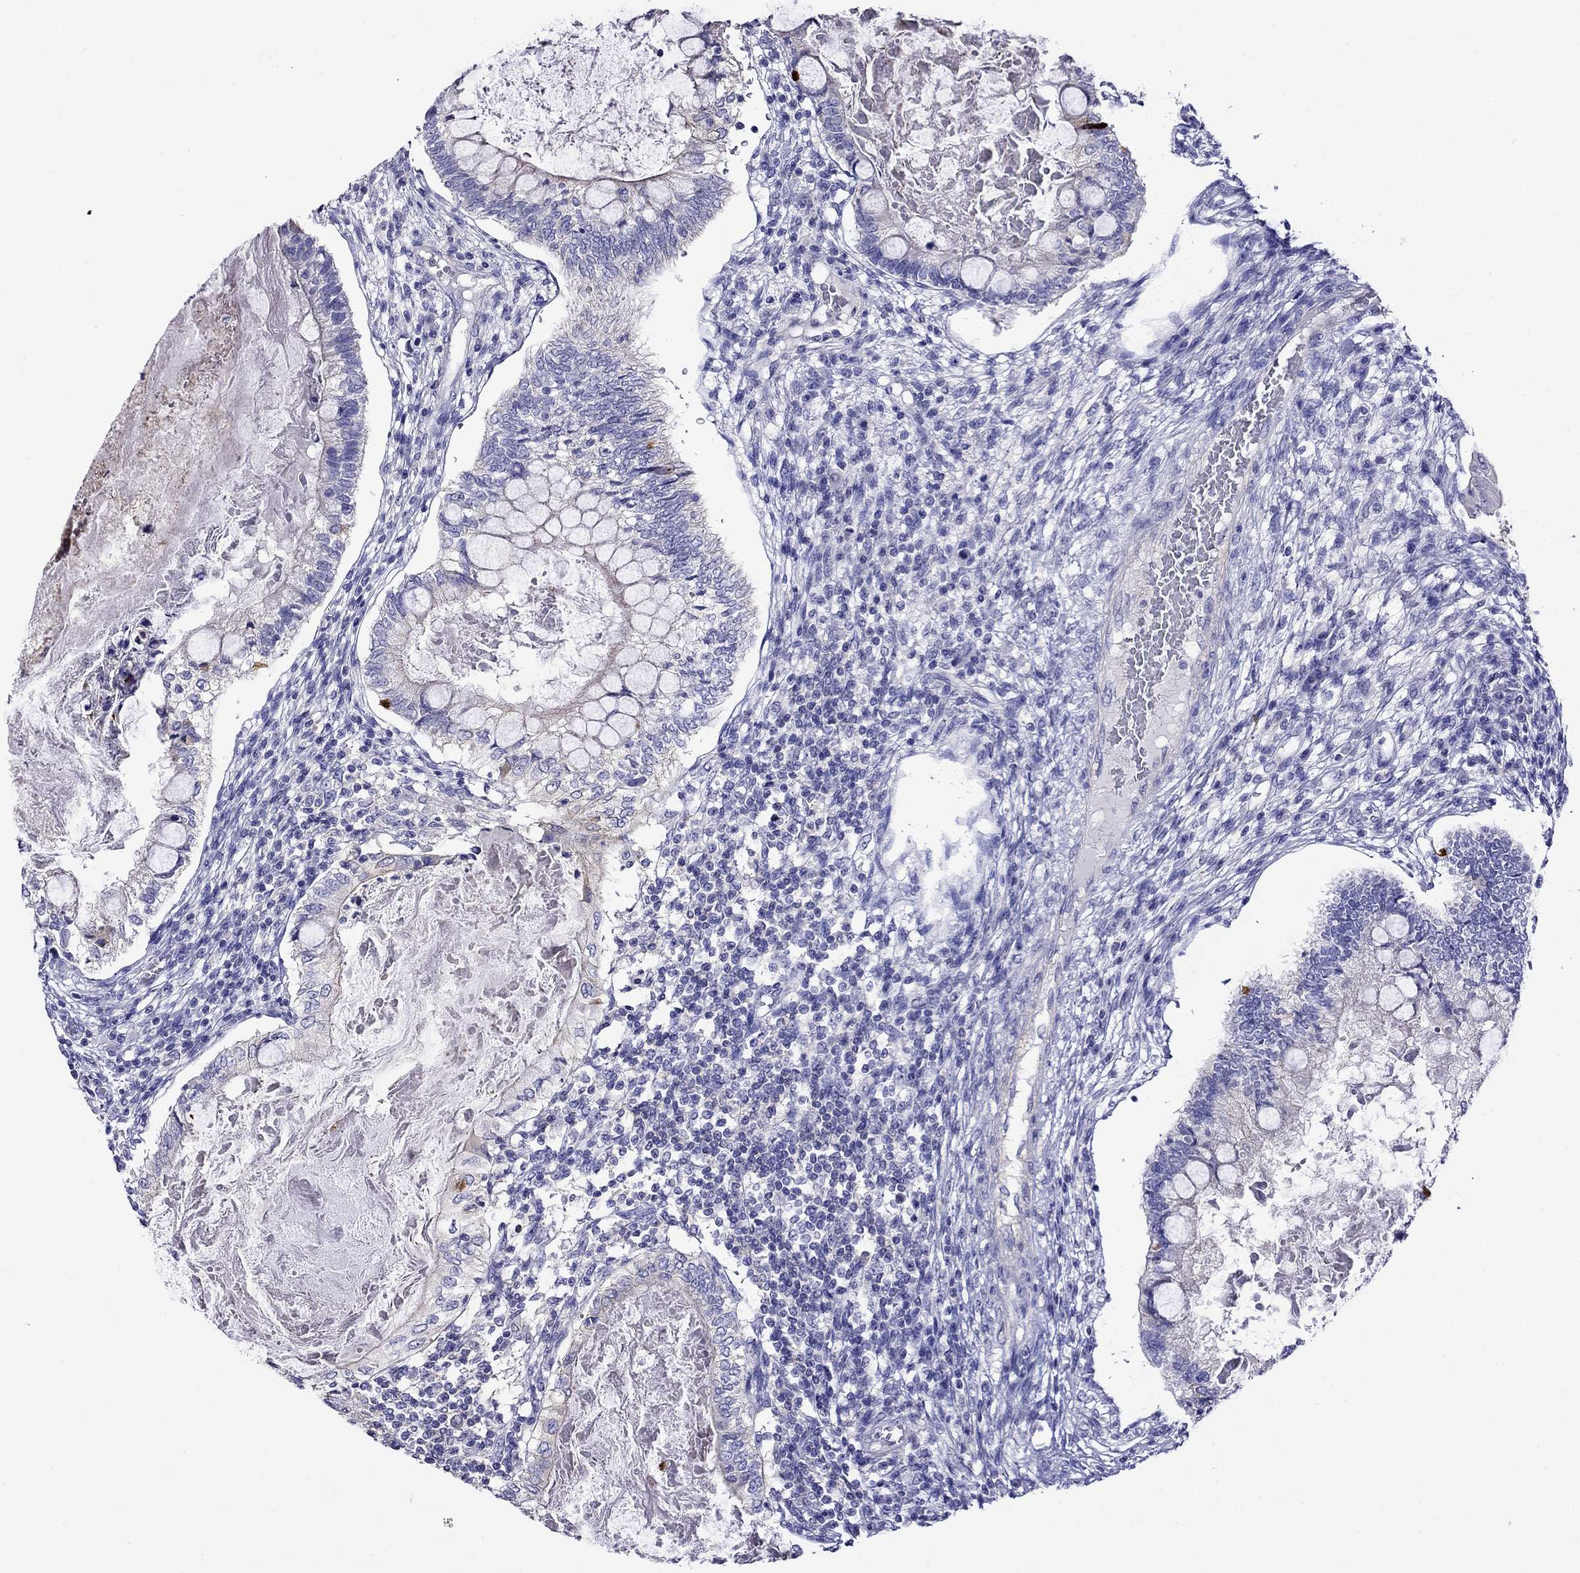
{"staining": {"intensity": "negative", "quantity": "none", "location": "none"}, "tissue": "testis cancer", "cell_type": "Tumor cells", "image_type": "cancer", "snomed": [{"axis": "morphology", "description": "Seminoma, NOS"}, {"axis": "morphology", "description": "Carcinoma, Embryonal, NOS"}, {"axis": "topography", "description": "Testis"}], "caption": "Protein analysis of testis seminoma displays no significant positivity in tumor cells.", "gene": "SCG2", "patient": {"sex": "male", "age": 41}}